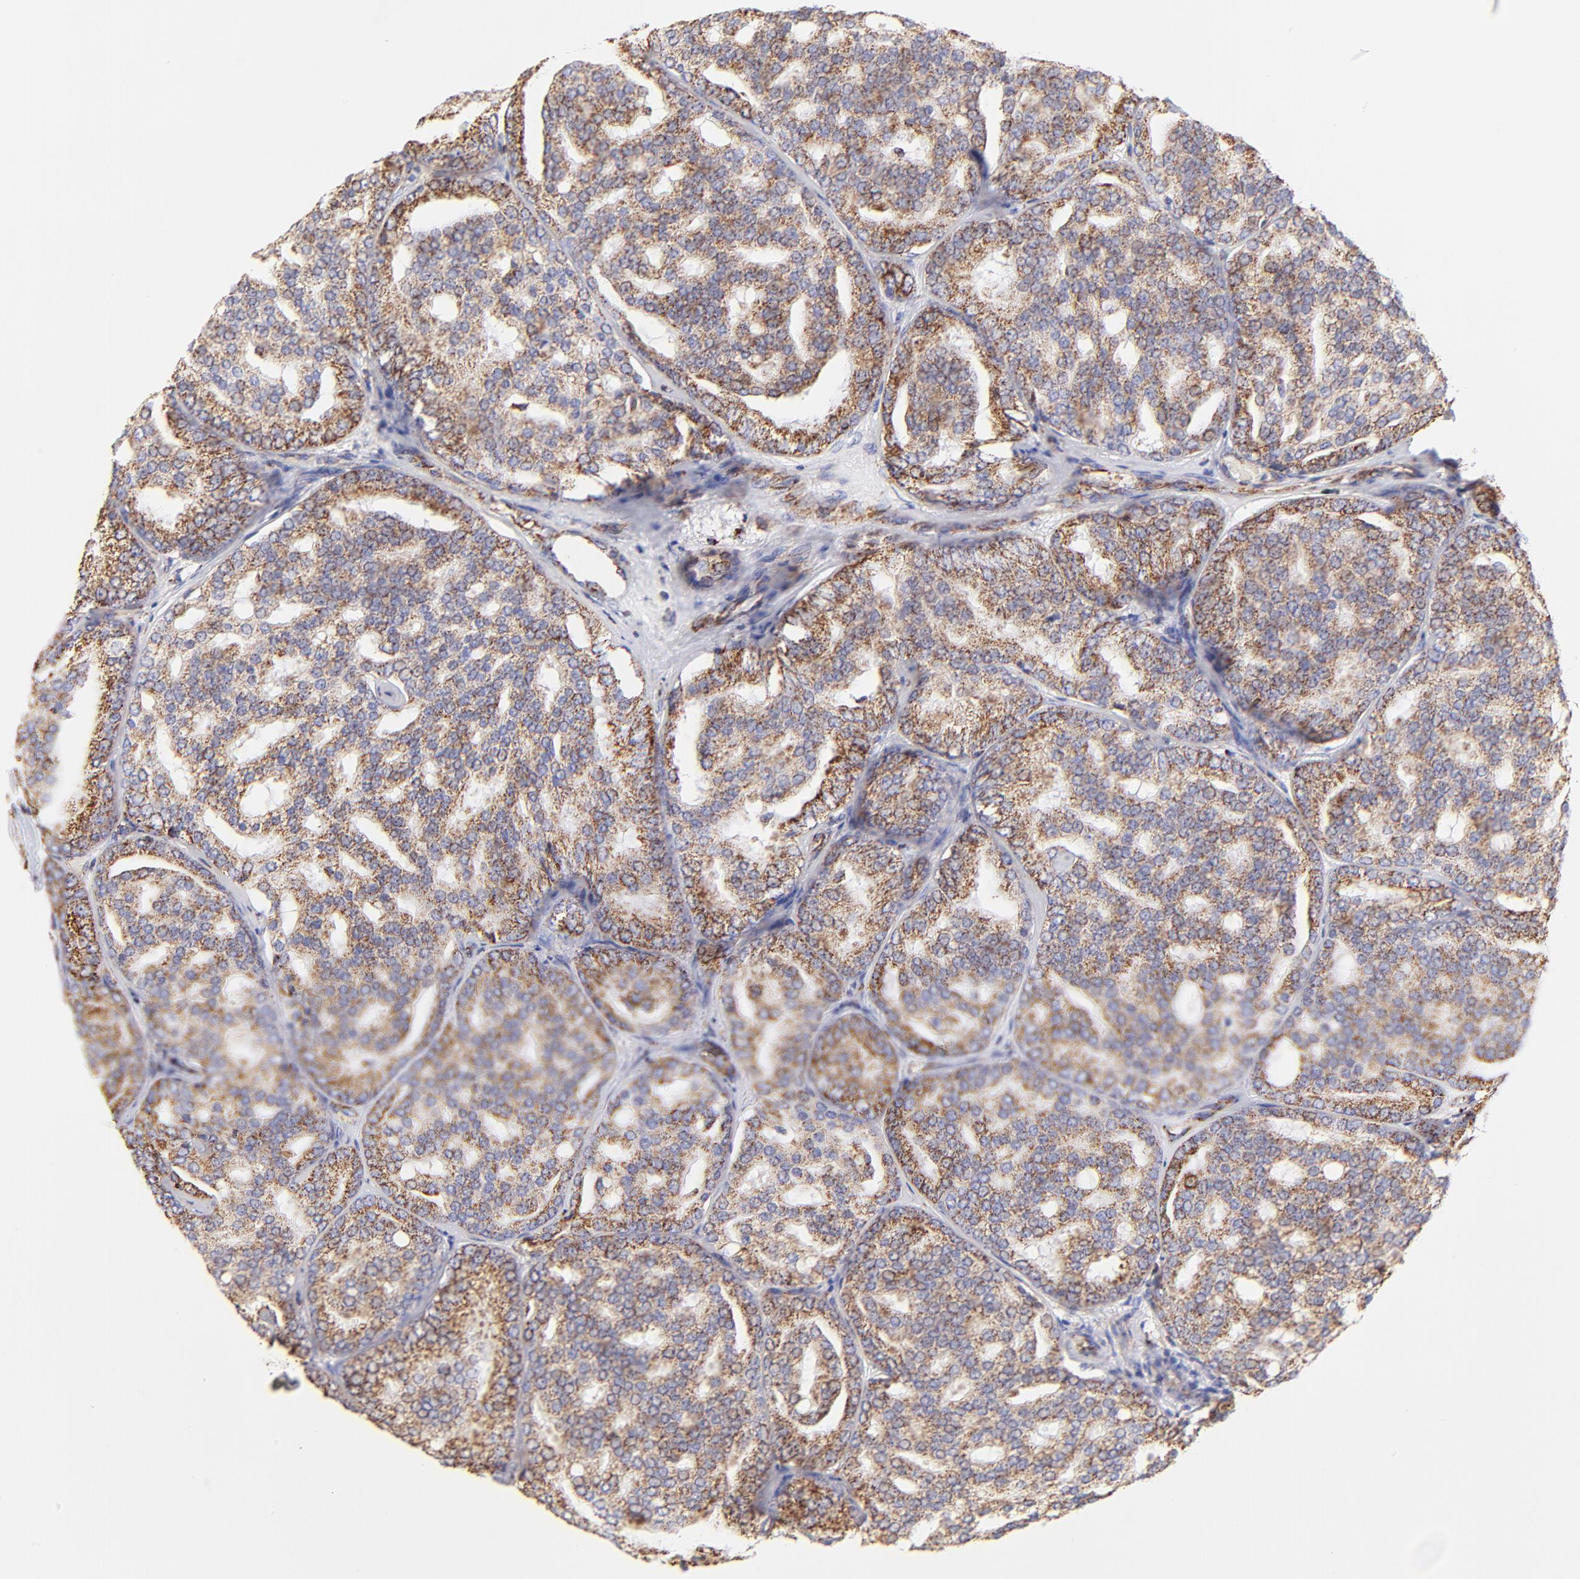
{"staining": {"intensity": "moderate", "quantity": ">75%", "location": "cytoplasmic/membranous"}, "tissue": "prostate cancer", "cell_type": "Tumor cells", "image_type": "cancer", "snomed": [{"axis": "morphology", "description": "Adenocarcinoma, High grade"}, {"axis": "topography", "description": "Prostate"}], "caption": "Immunohistochemistry (IHC) micrograph of prostate cancer (adenocarcinoma (high-grade)) stained for a protein (brown), which reveals medium levels of moderate cytoplasmic/membranous staining in approximately >75% of tumor cells.", "gene": "ECH1", "patient": {"sex": "male", "age": 64}}